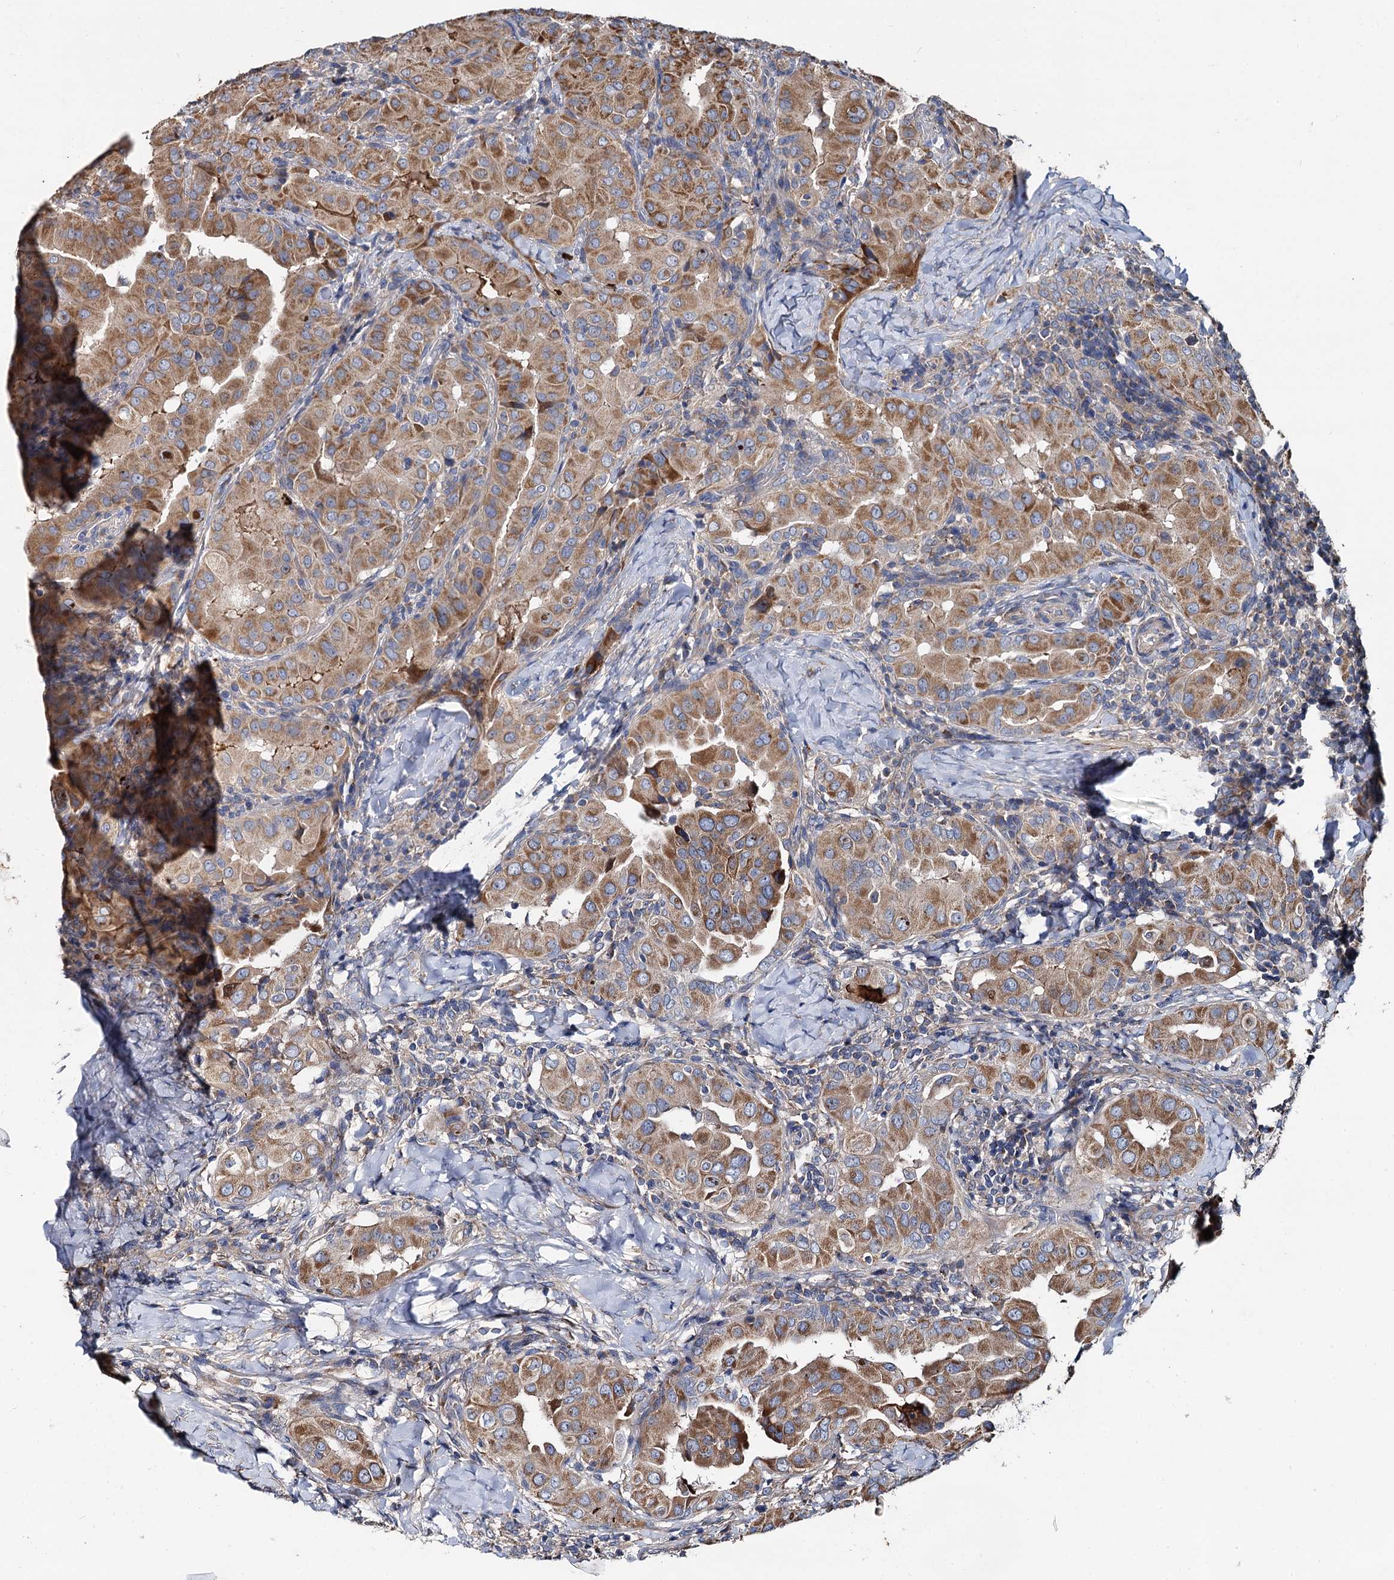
{"staining": {"intensity": "moderate", "quantity": ">75%", "location": "cytoplasmic/membranous"}, "tissue": "thyroid cancer", "cell_type": "Tumor cells", "image_type": "cancer", "snomed": [{"axis": "morphology", "description": "Papillary adenocarcinoma, NOS"}, {"axis": "topography", "description": "Thyroid gland"}], "caption": "Immunohistochemical staining of human papillary adenocarcinoma (thyroid) demonstrates medium levels of moderate cytoplasmic/membranous expression in approximately >75% of tumor cells. (DAB (3,3'-diaminobenzidine) IHC, brown staining for protein, blue staining for nuclei).", "gene": "SPRYD3", "patient": {"sex": "male", "age": 33}}